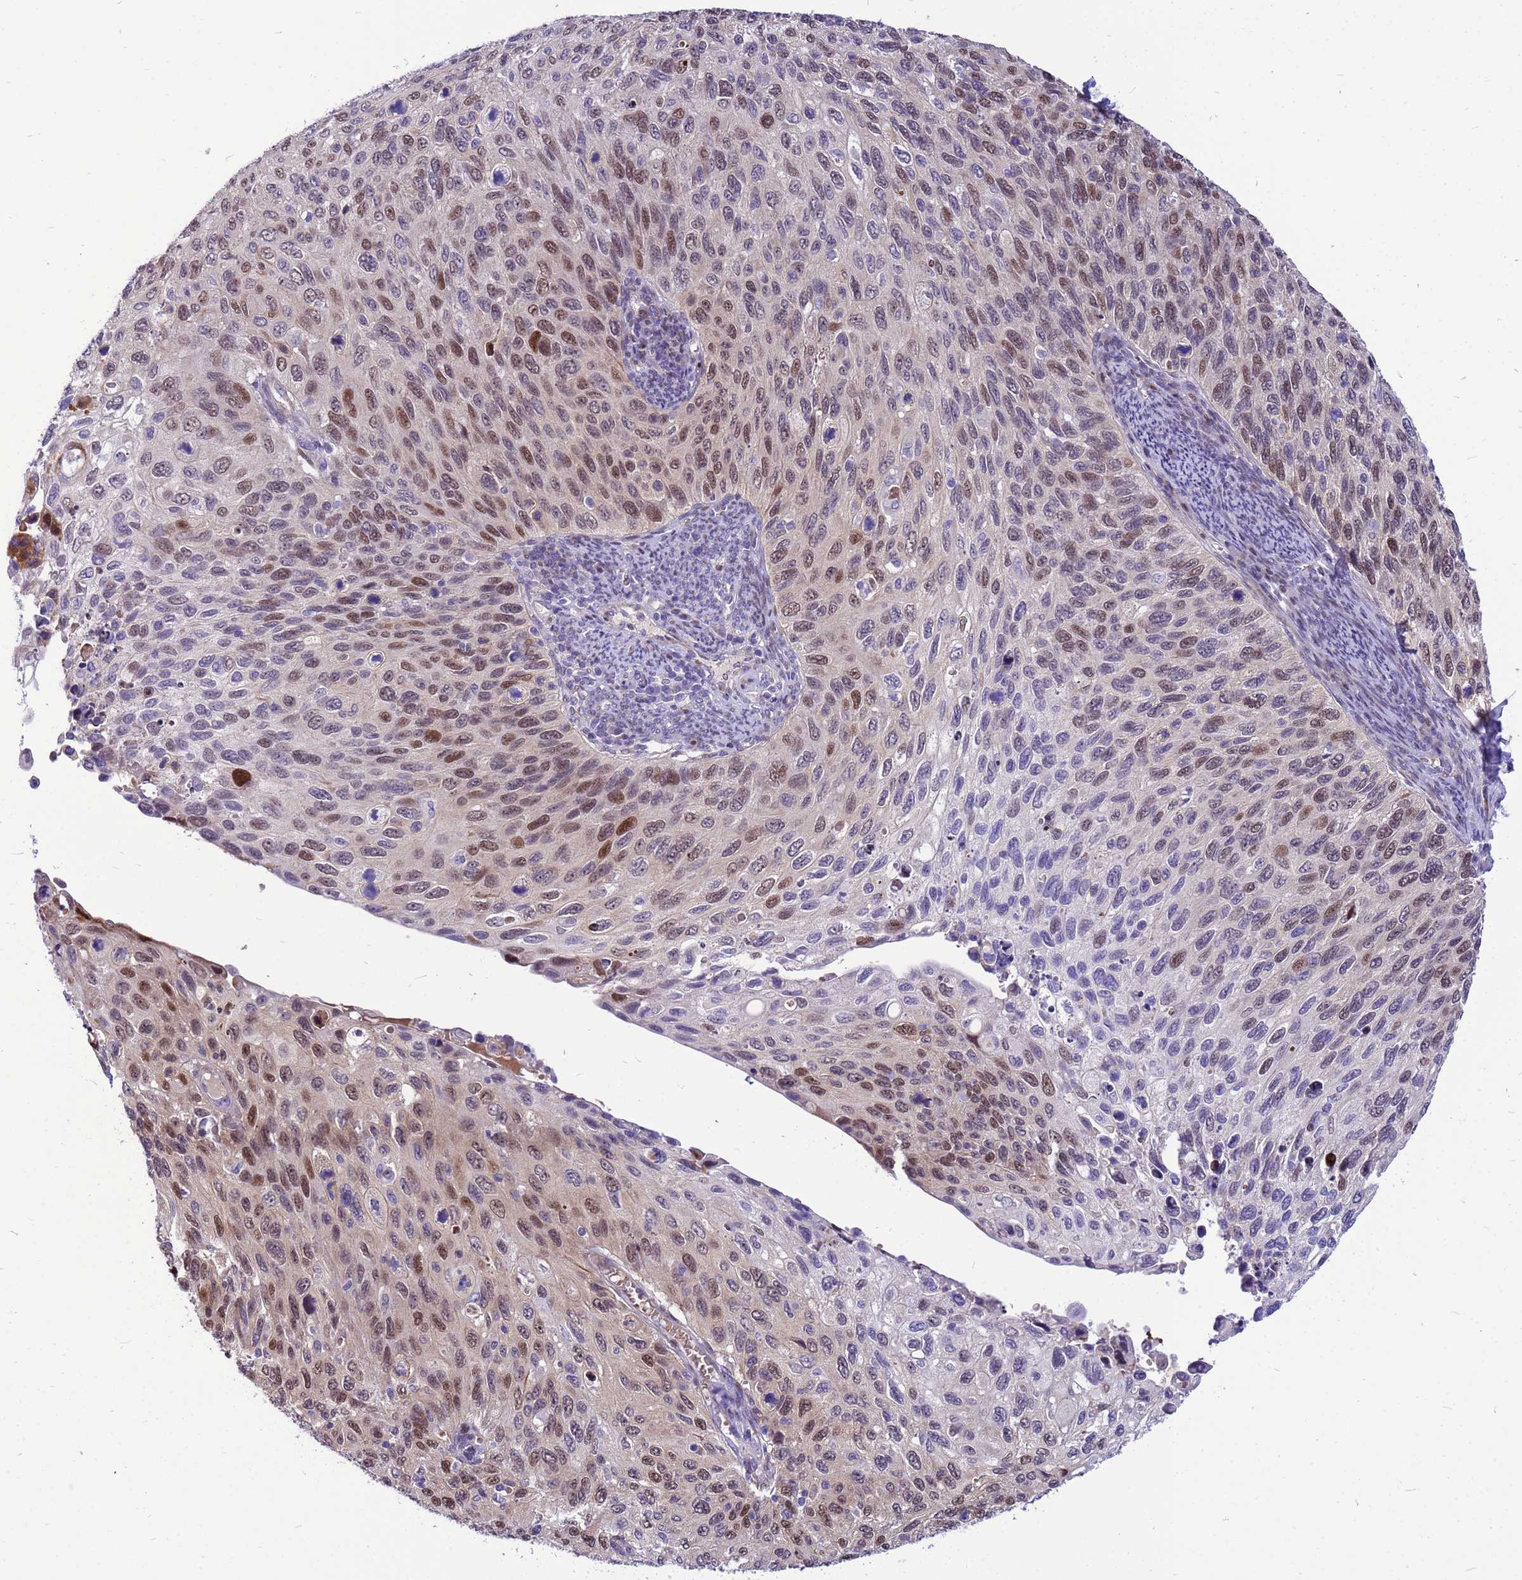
{"staining": {"intensity": "moderate", "quantity": "25%-75%", "location": "nuclear"}, "tissue": "cervical cancer", "cell_type": "Tumor cells", "image_type": "cancer", "snomed": [{"axis": "morphology", "description": "Squamous cell carcinoma, NOS"}, {"axis": "topography", "description": "Cervix"}], "caption": "Immunohistochemistry histopathology image of human cervical squamous cell carcinoma stained for a protein (brown), which reveals medium levels of moderate nuclear positivity in about 25%-75% of tumor cells.", "gene": "ADAMTS7", "patient": {"sex": "female", "age": 70}}